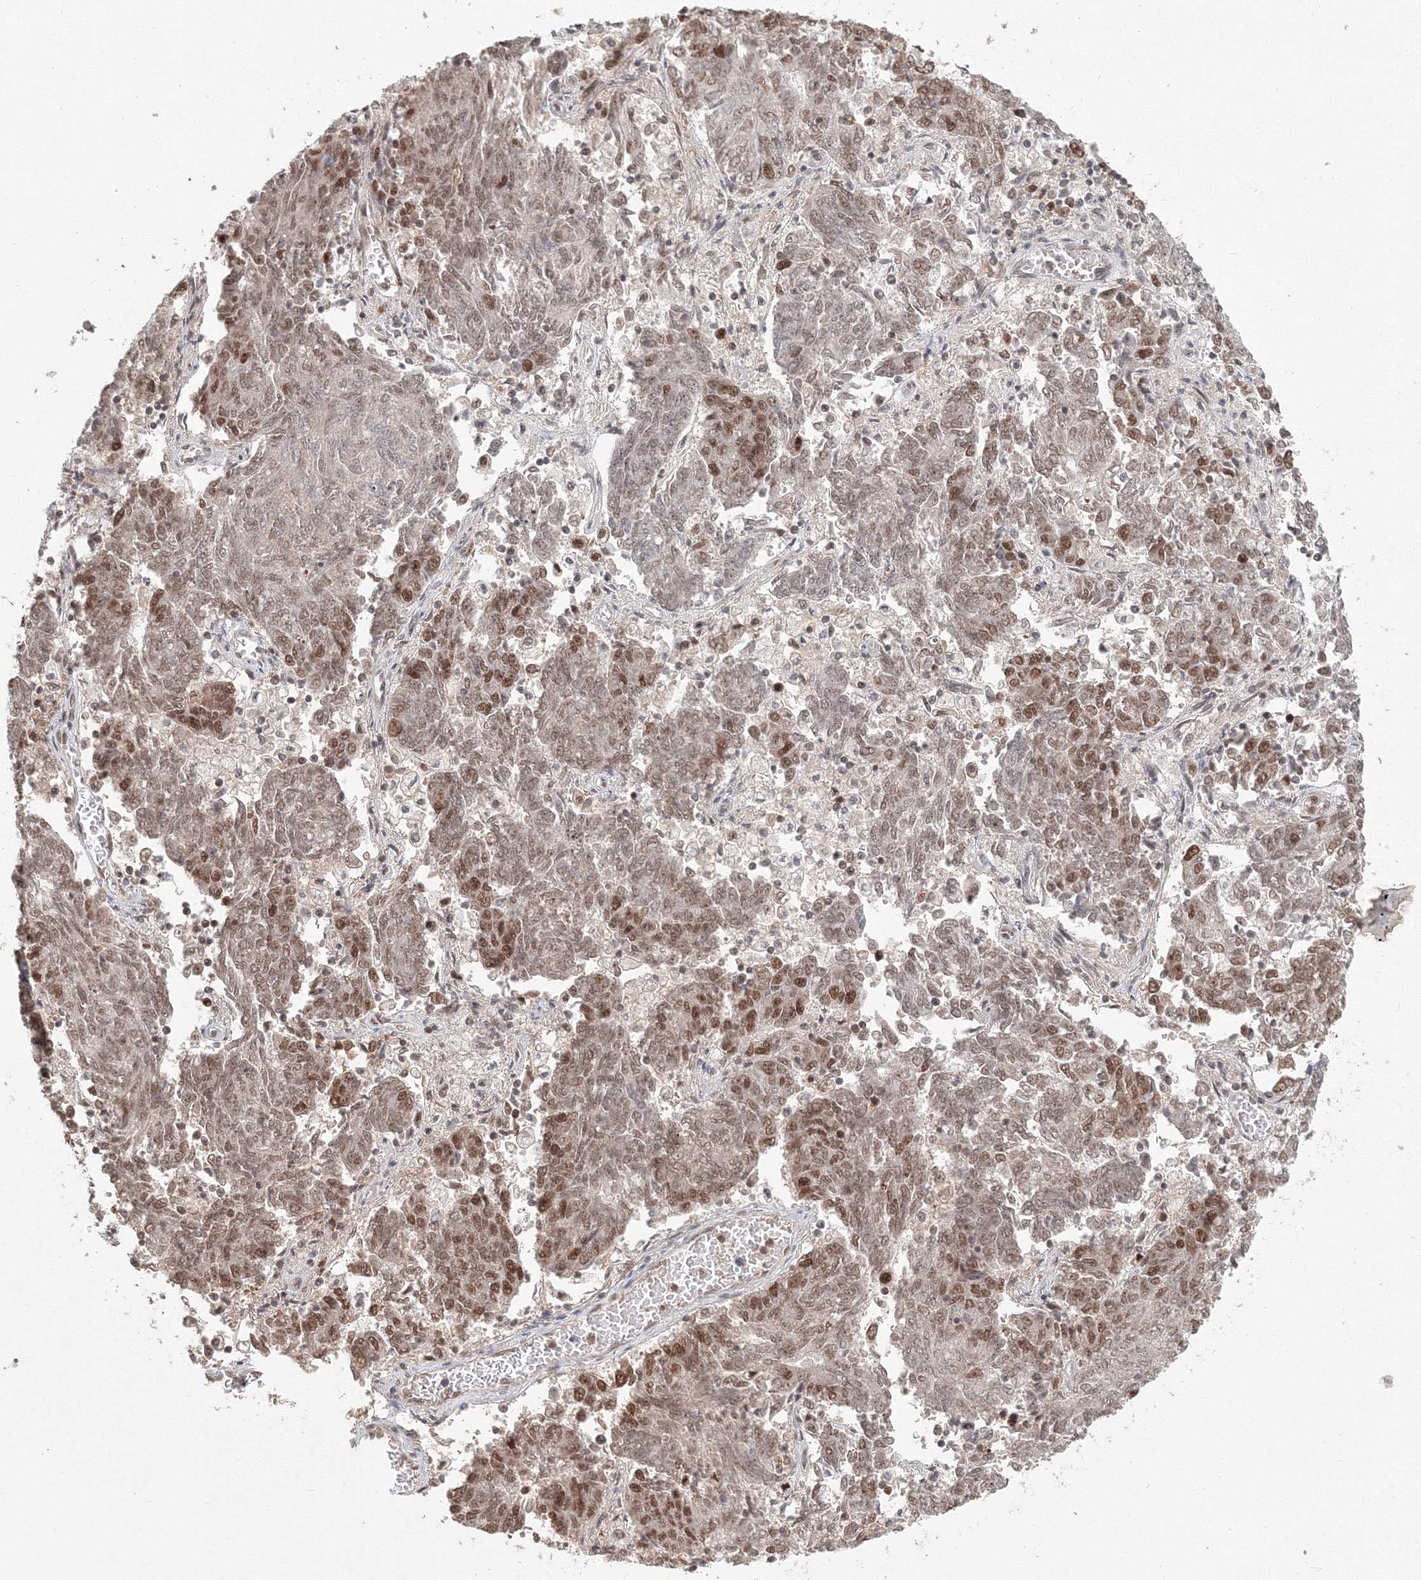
{"staining": {"intensity": "moderate", "quantity": ">75%", "location": "nuclear"}, "tissue": "endometrial cancer", "cell_type": "Tumor cells", "image_type": "cancer", "snomed": [{"axis": "morphology", "description": "Adenocarcinoma, NOS"}, {"axis": "topography", "description": "Endometrium"}], "caption": "Immunohistochemical staining of human endometrial cancer demonstrates medium levels of moderate nuclear positivity in about >75% of tumor cells.", "gene": "IWS1", "patient": {"sex": "female", "age": 80}}